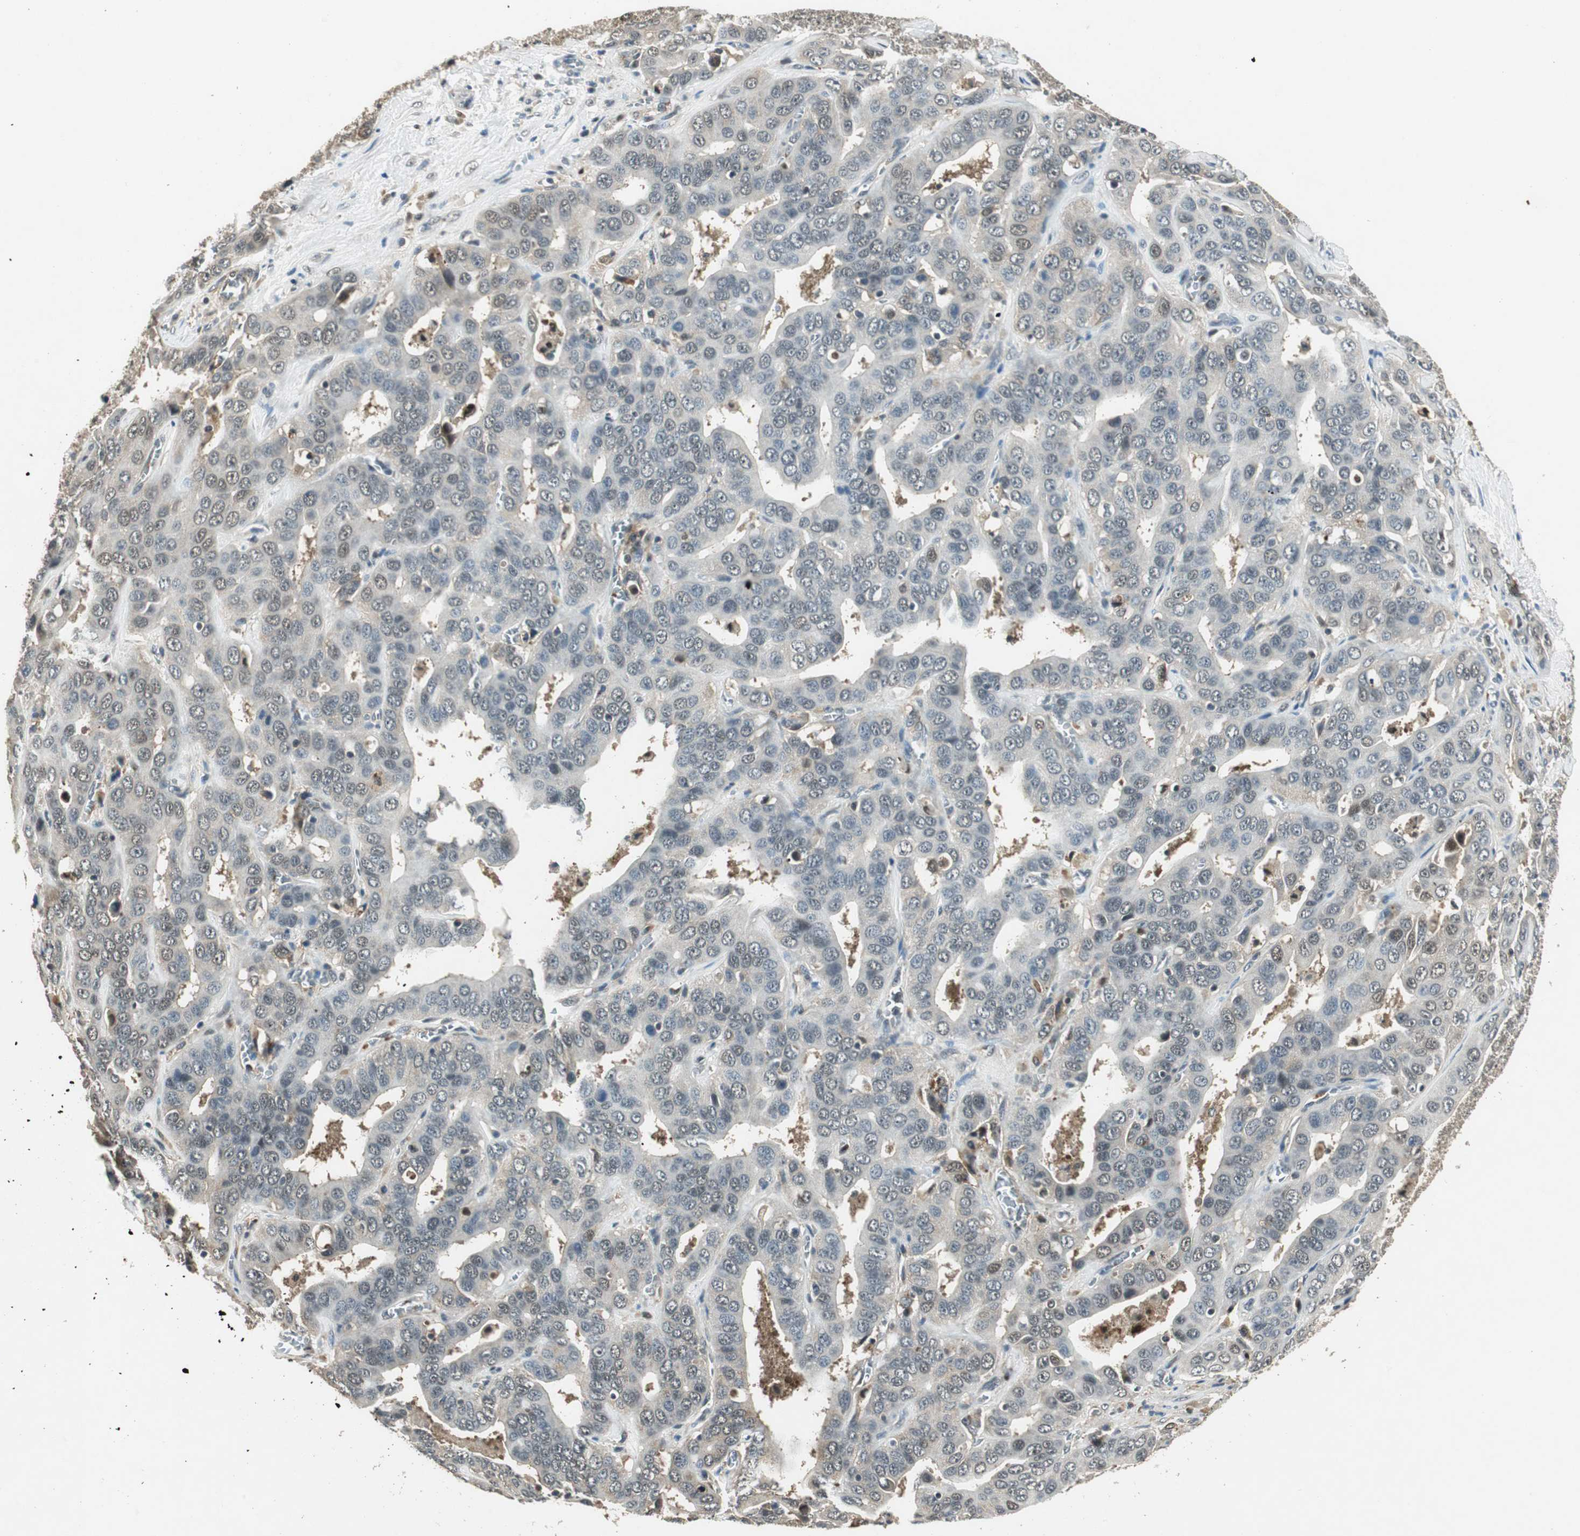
{"staining": {"intensity": "weak", "quantity": "<25%", "location": "cytoplasmic/membranous,nuclear"}, "tissue": "liver cancer", "cell_type": "Tumor cells", "image_type": "cancer", "snomed": [{"axis": "morphology", "description": "Cholangiocarcinoma"}, {"axis": "topography", "description": "Liver"}], "caption": "Immunohistochemistry (IHC) of human cholangiocarcinoma (liver) shows no expression in tumor cells. (IHC, brightfield microscopy, high magnification).", "gene": "PSMB4", "patient": {"sex": "female", "age": 52}}